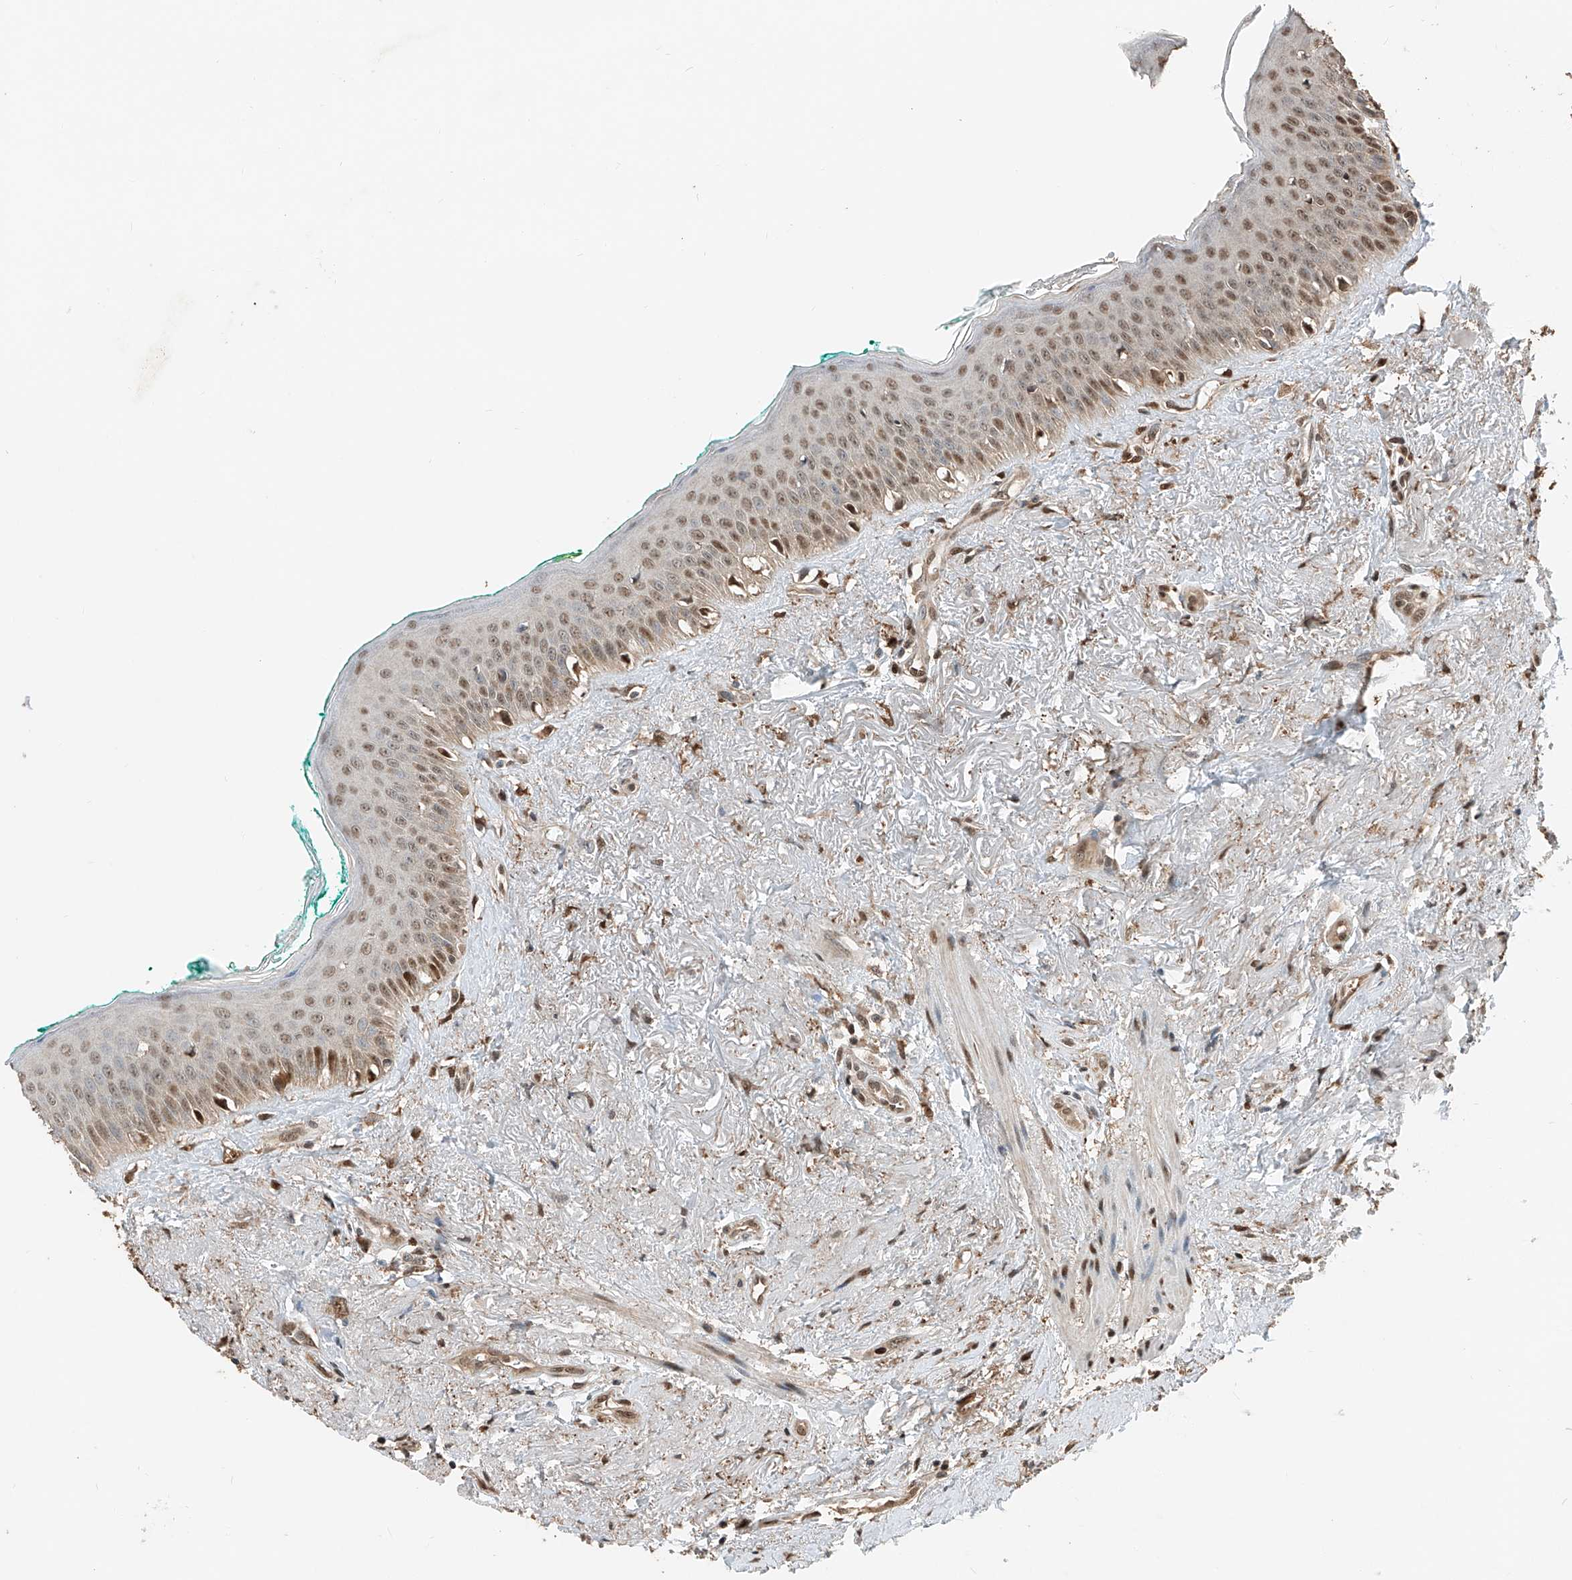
{"staining": {"intensity": "moderate", "quantity": ">75%", "location": "cytoplasmic/membranous,nuclear"}, "tissue": "oral mucosa", "cell_type": "Squamous epithelial cells", "image_type": "normal", "snomed": [{"axis": "morphology", "description": "Normal tissue, NOS"}, {"axis": "topography", "description": "Oral tissue"}], "caption": "DAB (3,3'-diaminobenzidine) immunohistochemical staining of normal oral mucosa exhibits moderate cytoplasmic/membranous,nuclear protein positivity in approximately >75% of squamous epithelial cells. (DAB (3,3'-diaminobenzidine) = brown stain, brightfield microscopy at high magnification).", "gene": "RMND1", "patient": {"sex": "female", "age": 70}}